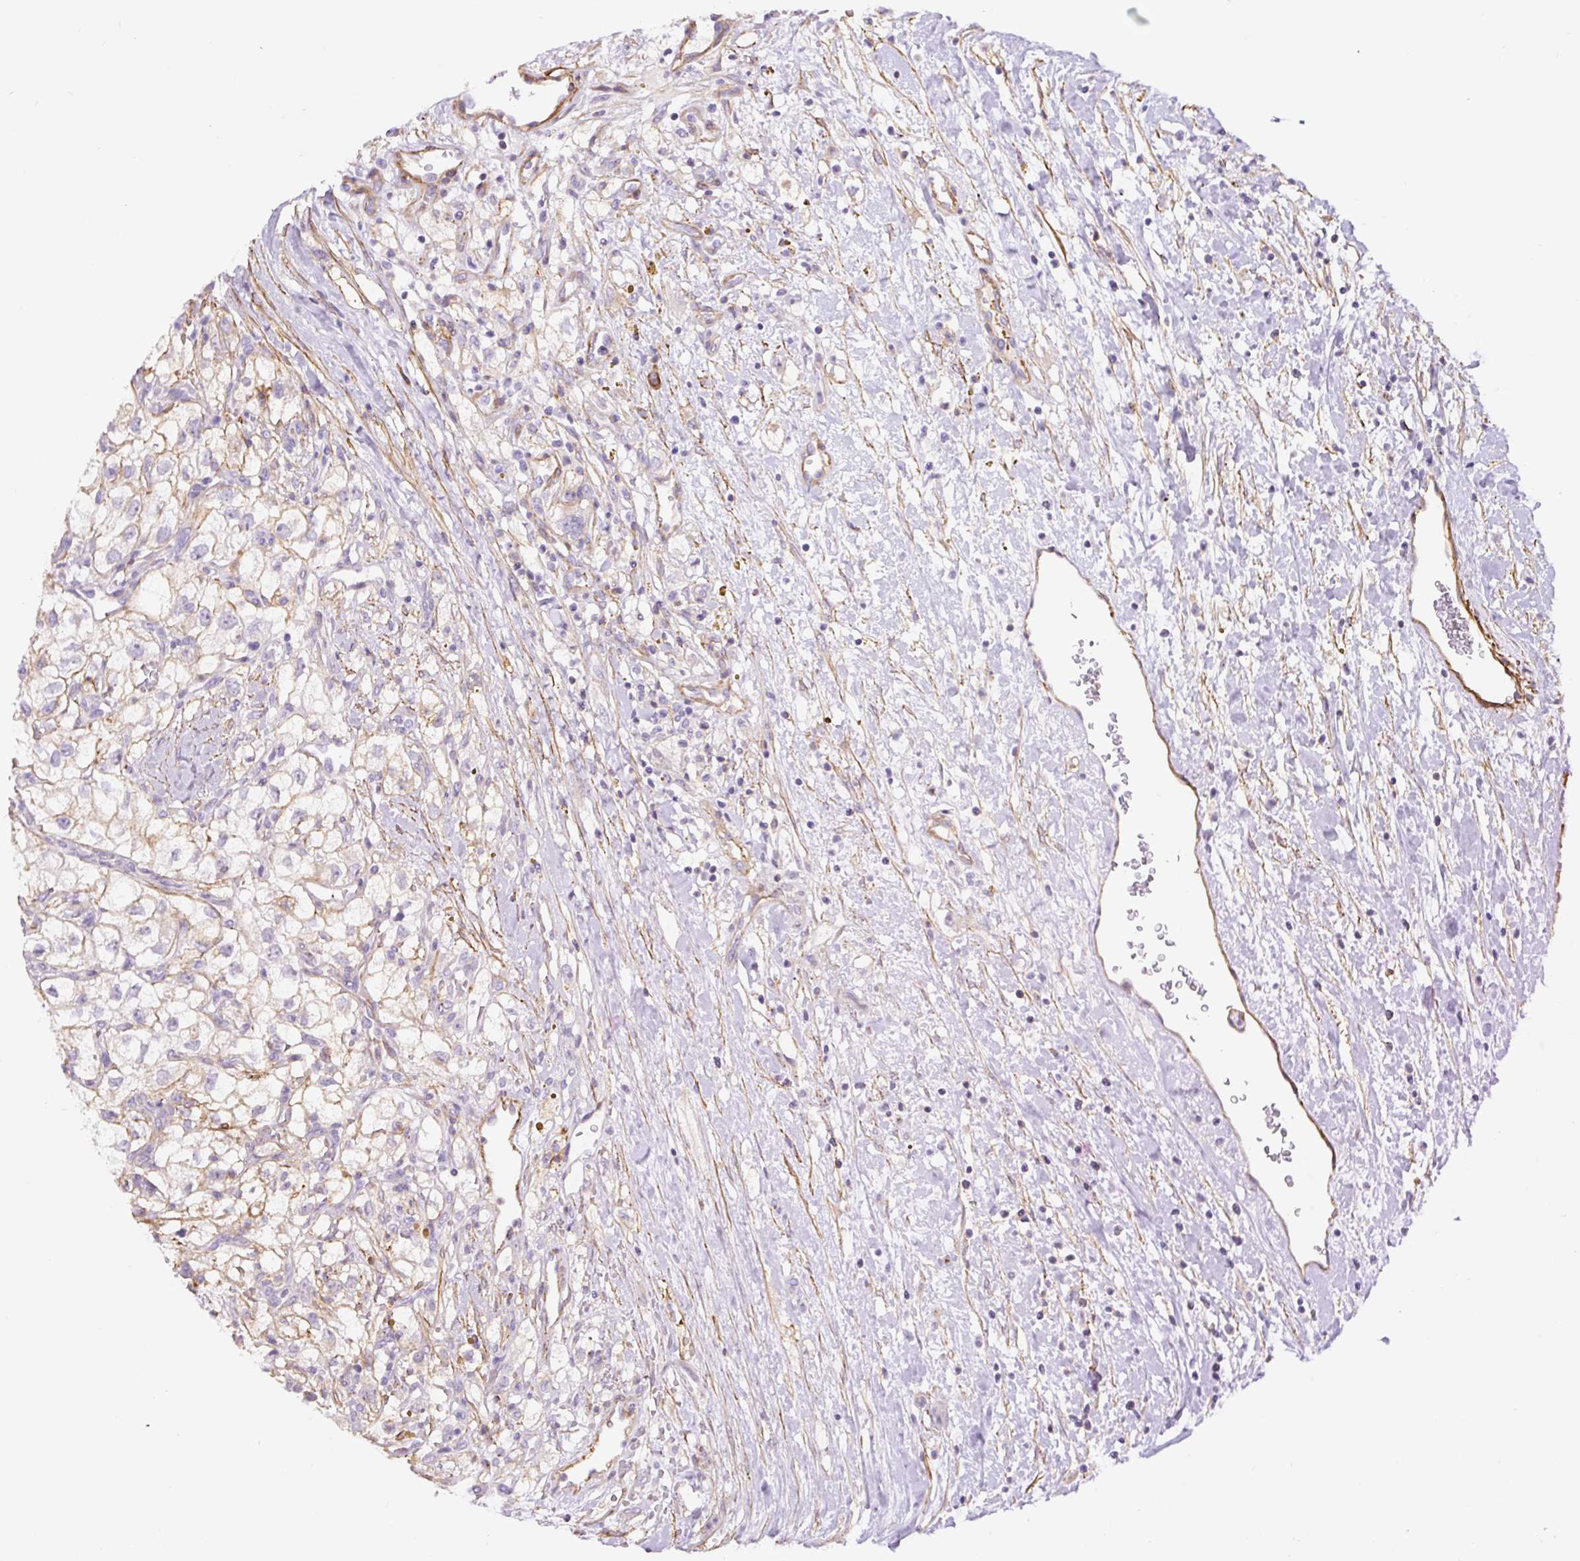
{"staining": {"intensity": "weak", "quantity": "<25%", "location": "cytoplasmic/membranous"}, "tissue": "renal cancer", "cell_type": "Tumor cells", "image_type": "cancer", "snomed": [{"axis": "morphology", "description": "Adenocarcinoma, NOS"}, {"axis": "topography", "description": "Kidney"}], "caption": "IHC micrograph of human adenocarcinoma (renal) stained for a protein (brown), which reveals no staining in tumor cells. (DAB (3,3'-diaminobenzidine) immunohistochemistry with hematoxylin counter stain).", "gene": "B3GALT5", "patient": {"sex": "male", "age": 59}}